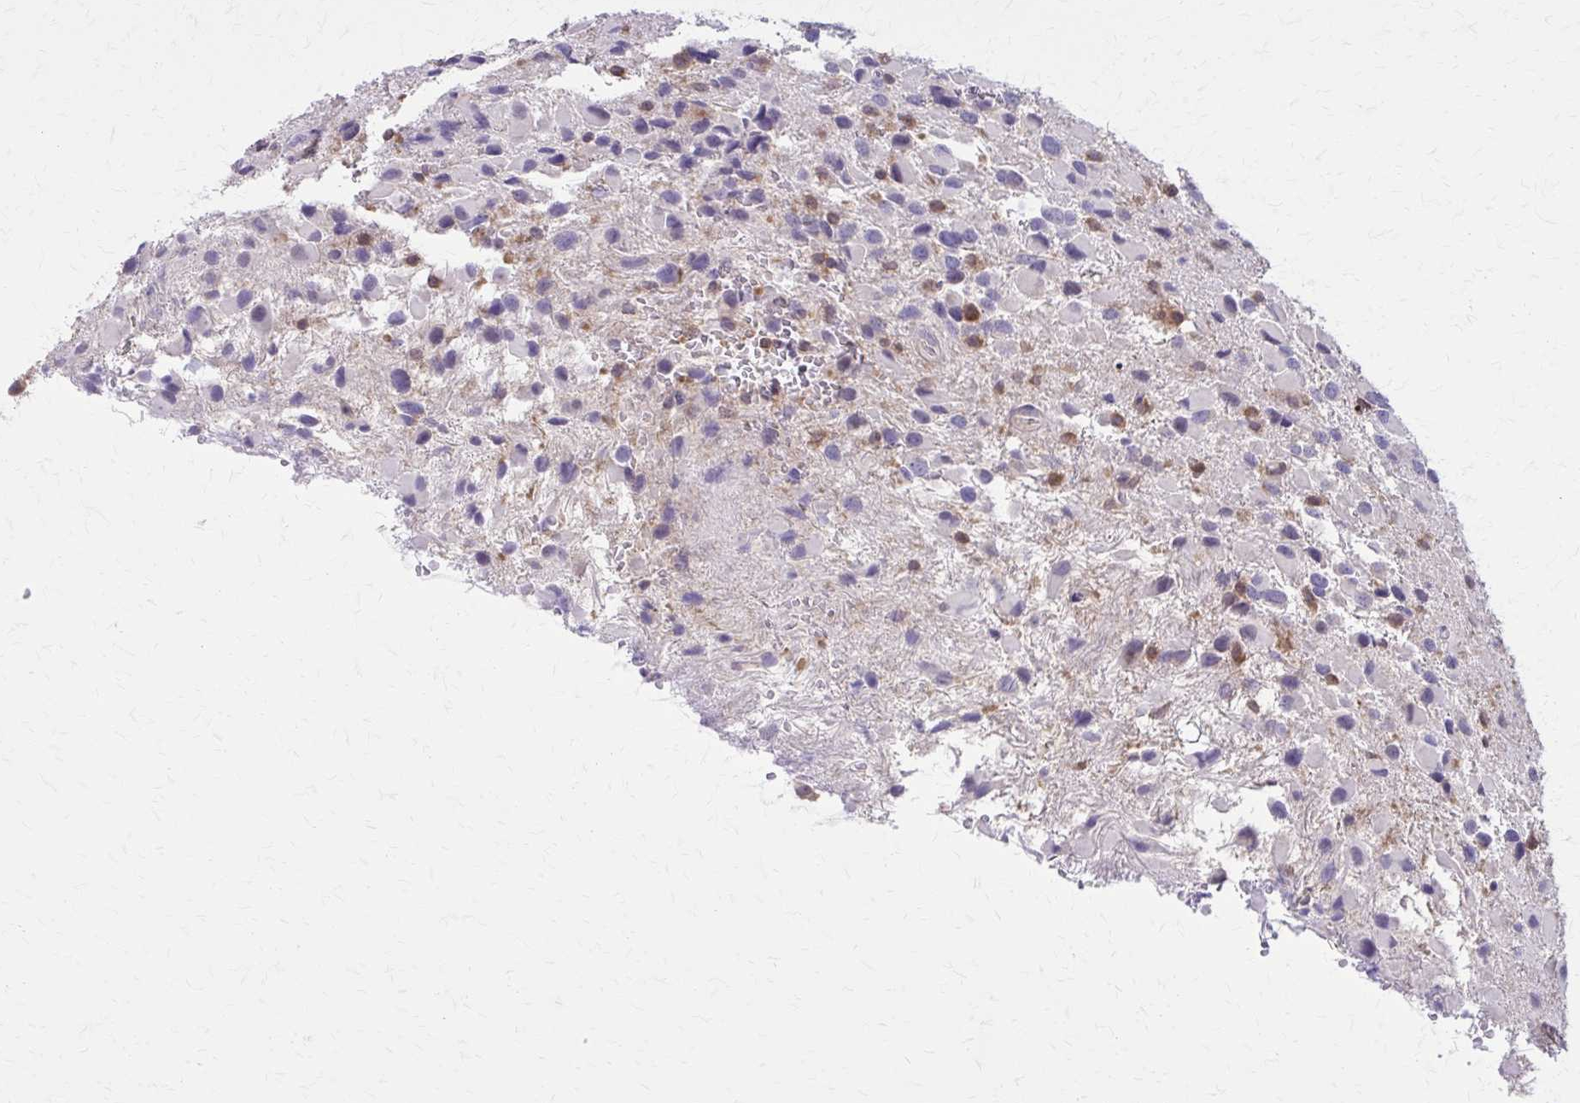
{"staining": {"intensity": "moderate", "quantity": "<25%", "location": "cytoplasmic/membranous"}, "tissue": "glioma", "cell_type": "Tumor cells", "image_type": "cancer", "snomed": [{"axis": "morphology", "description": "Glioma, malignant, High grade"}, {"axis": "topography", "description": "Brain"}], "caption": "The histopathology image reveals a brown stain indicating the presence of a protein in the cytoplasmic/membranous of tumor cells in malignant glioma (high-grade).", "gene": "NRBF2", "patient": {"sex": "female", "age": 40}}